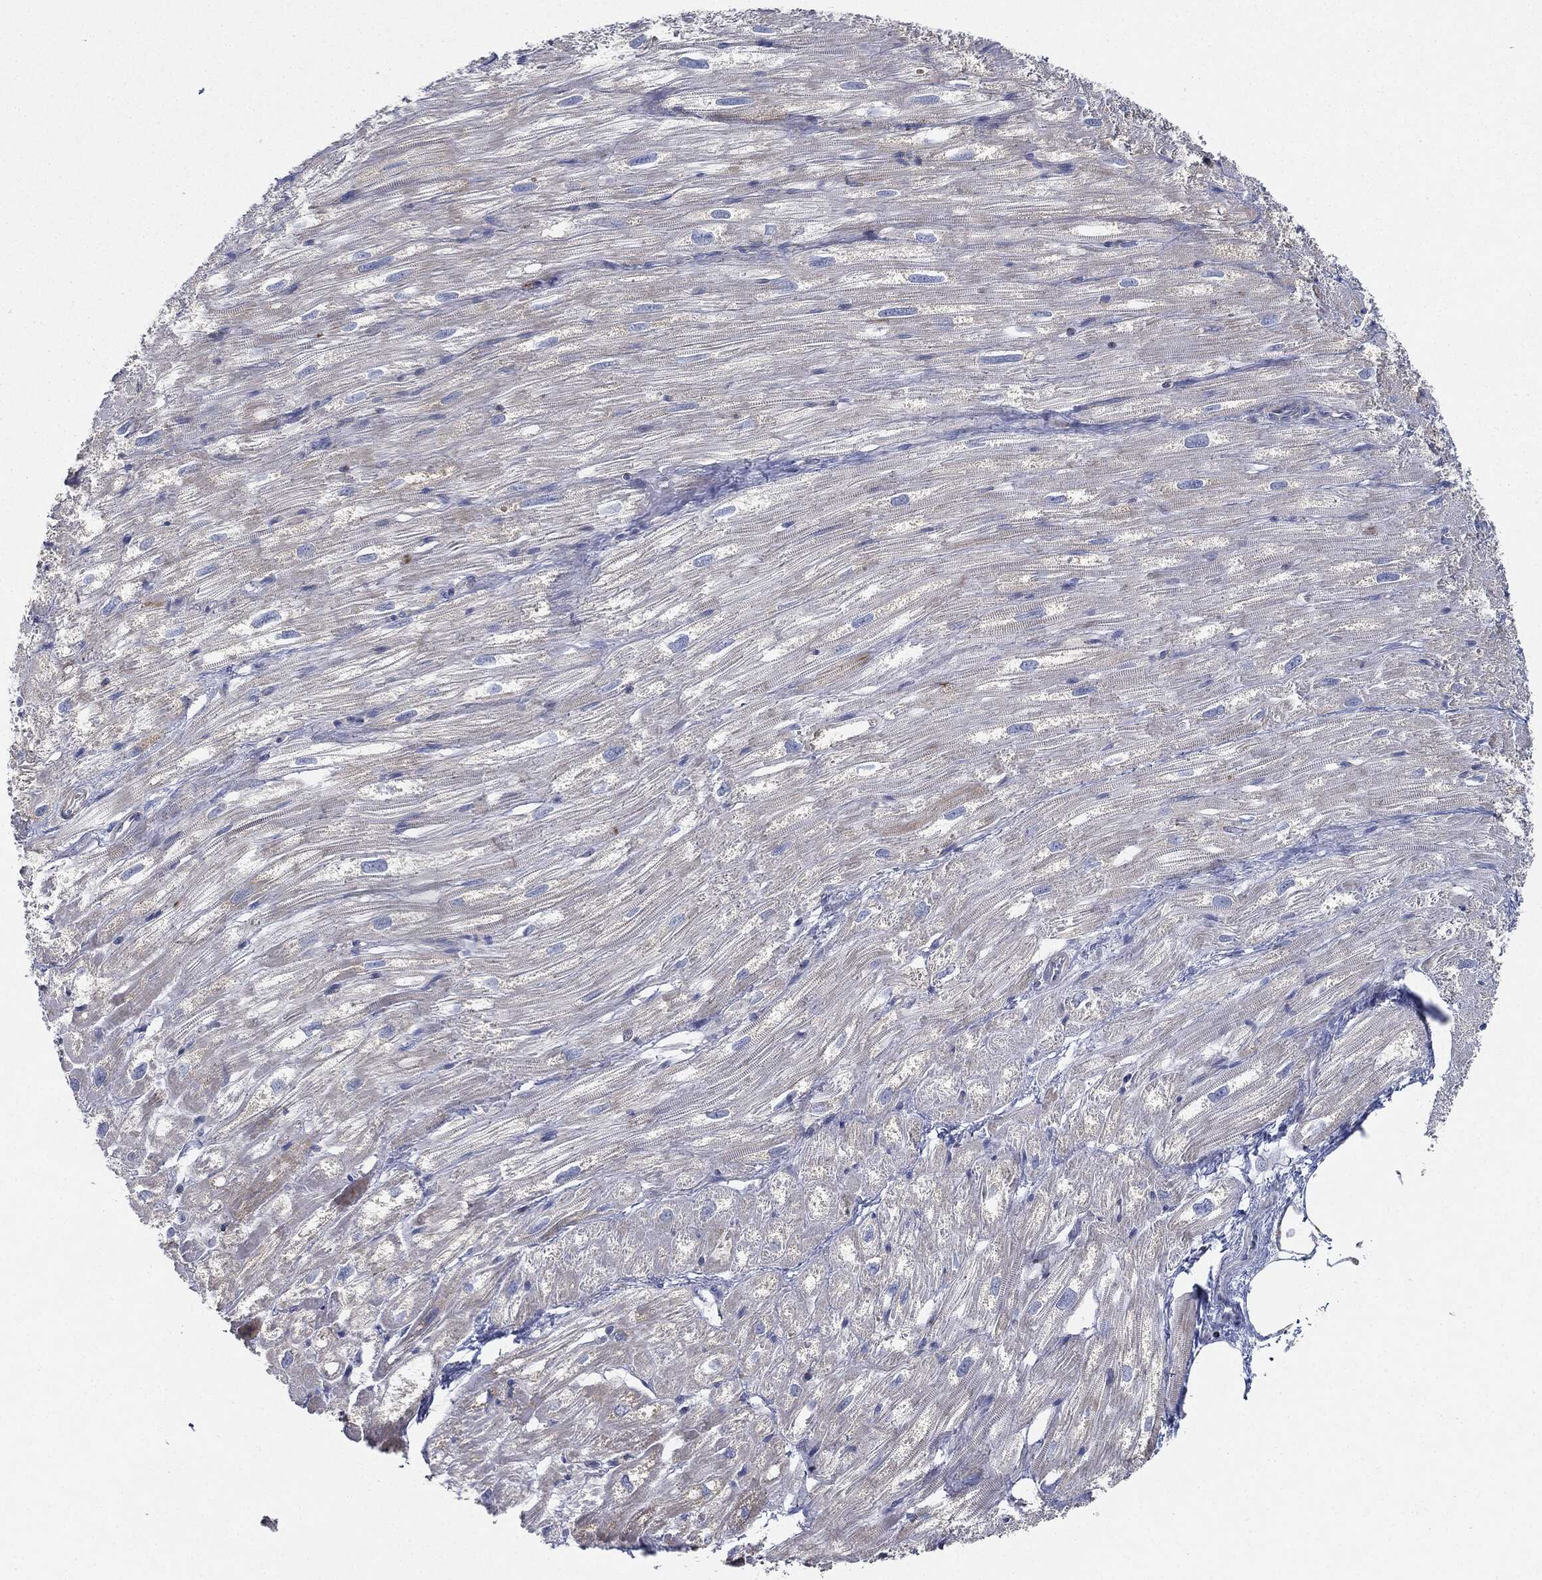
{"staining": {"intensity": "moderate", "quantity": "<25%", "location": "cytoplasmic/membranous"}, "tissue": "heart muscle", "cell_type": "Cardiomyocytes", "image_type": "normal", "snomed": [{"axis": "morphology", "description": "Normal tissue, NOS"}, {"axis": "topography", "description": "Heart"}], "caption": "Immunohistochemical staining of unremarkable heart muscle reveals low levels of moderate cytoplasmic/membranous positivity in approximately <25% of cardiomyocytes. (brown staining indicates protein expression, while blue staining denotes nuclei).", "gene": "CAPN15", "patient": {"sex": "male", "age": 62}}